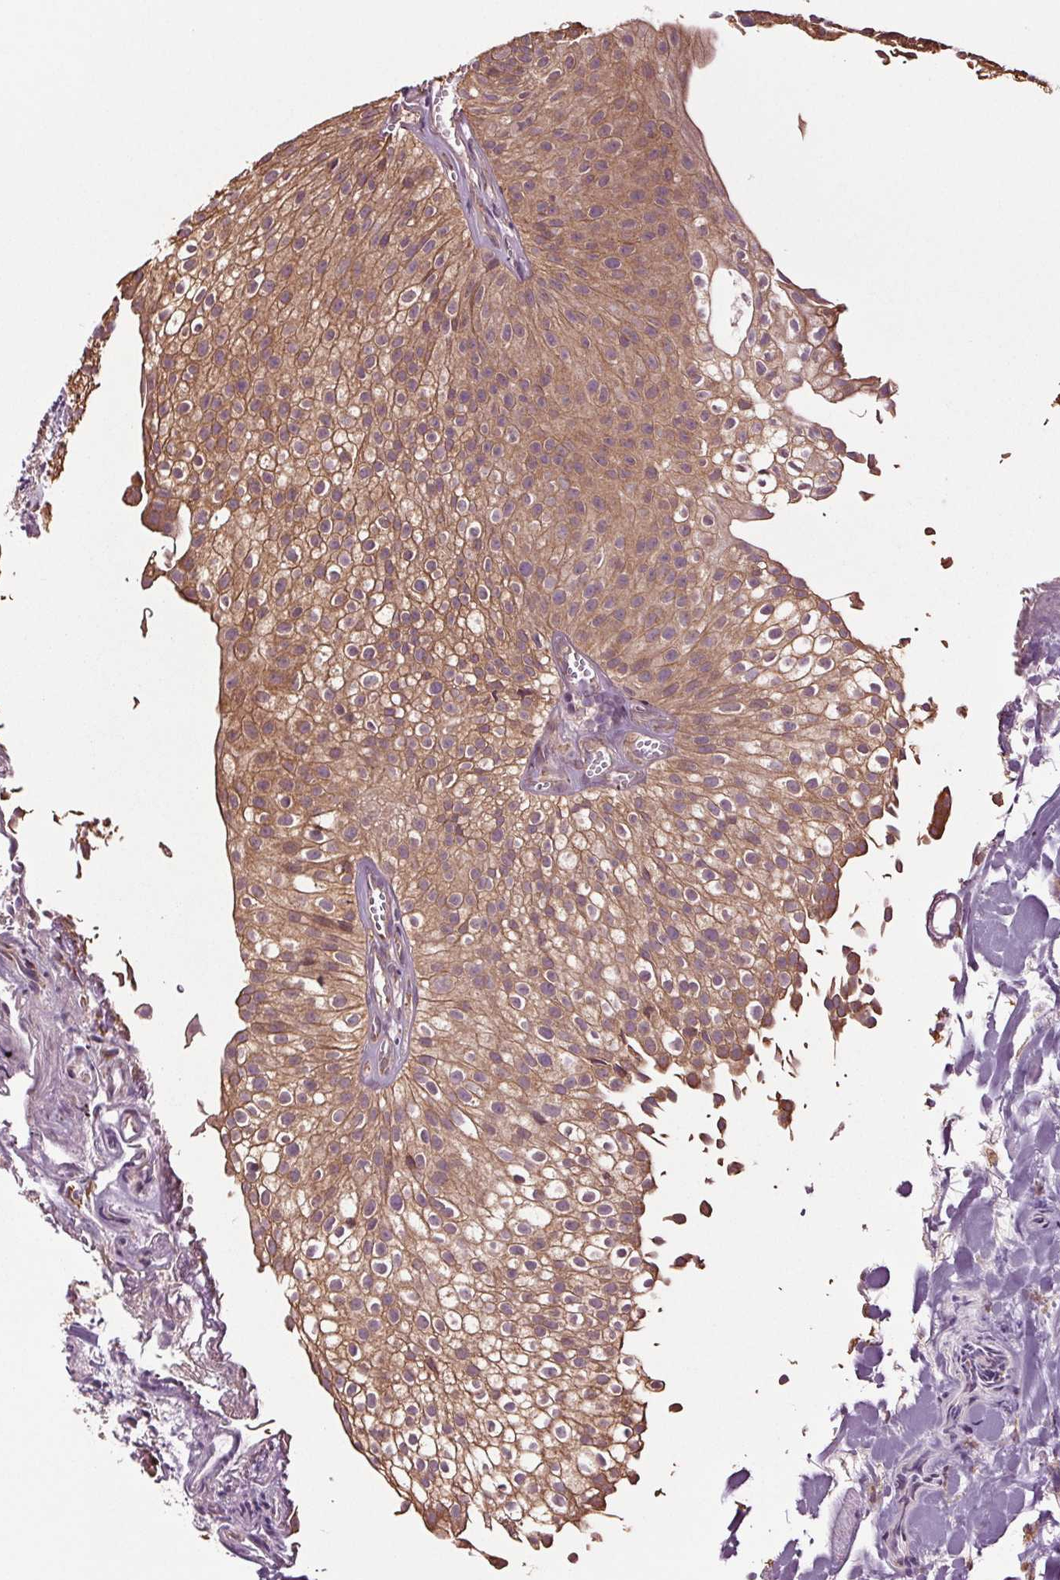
{"staining": {"intensity": "moderate", "quantity": ">75%", "location": "cytoplasmic/membranous"}, "tissue": "urothelial cancer", "cell_type": "Tumor cells", "image_type": "cancer", "snomed": [{"axis": "morphology", "description": "Urothelial carcinoma, Low grade"}, {"axis": "topography", "description": "Urinary bladder"}], "caption": "Immunohistochemical staining of human urothelial cancer shows moderate cytoplasmic/membranous protein positivity in approximately >75% of tumor cells.", "gene": "RNPEP", "patient": {"sex": "male", "age": 70}}